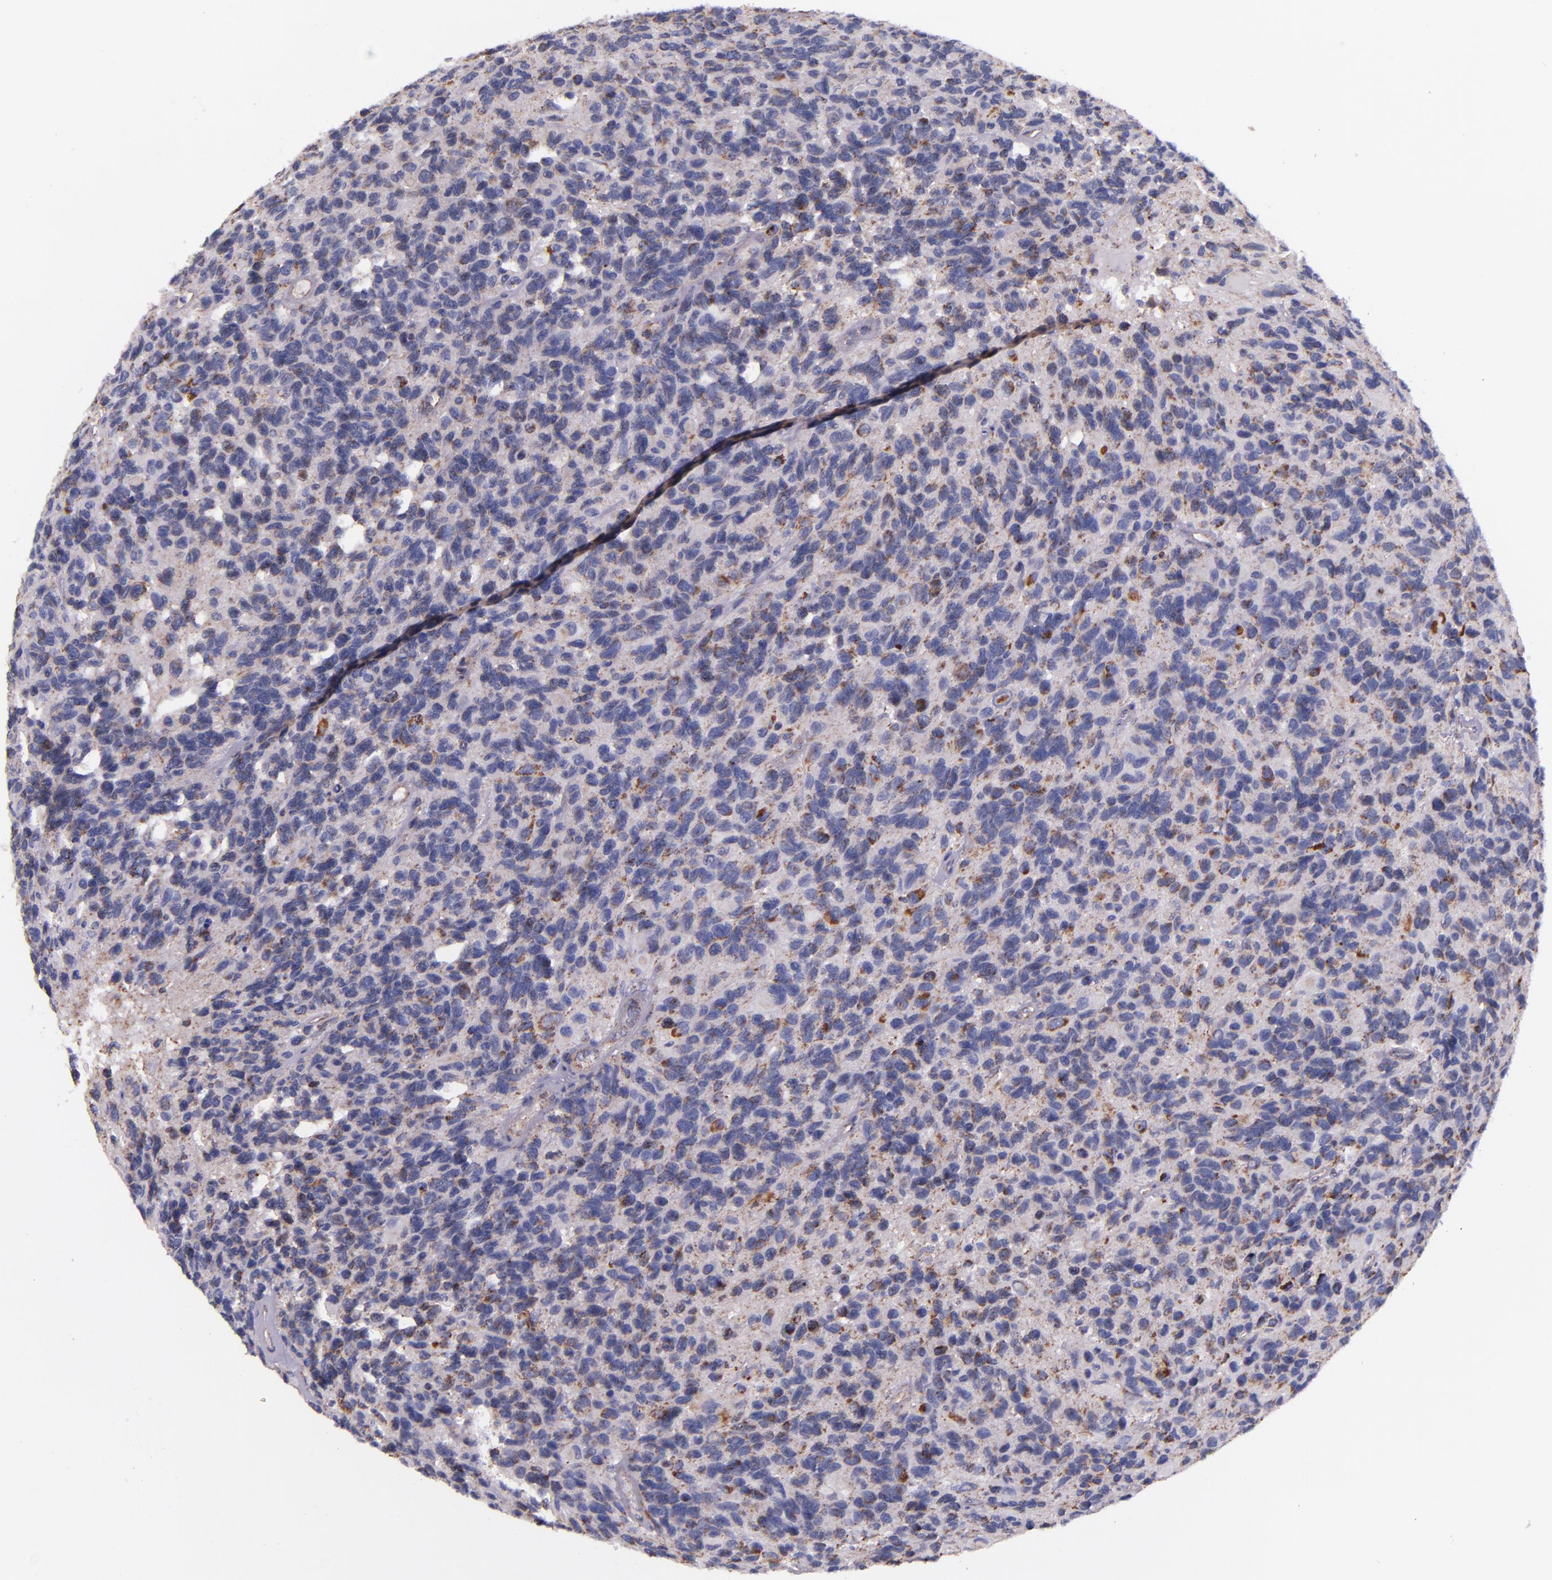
{"staining": {"intensity": "moderate", "quantity": "<25%", "location": "cytoplasmic/membranous"}, "tissue": "glioma", "cell_type": "Tumor cells", "image_type": "cancer", "snomed": [{"axis": "morphology", "description": "Glioma, malignant, High grade"}, {"axis": "topography", "description": "Brain"}], "caption": "Glioma stained with a brown dye demonstrates moderate cytoplasmic/membranous positive positivity in approximately <25% of tumor cells.", "gene": "IDH3G", "patient": {"sex": "male", "age": 77}}